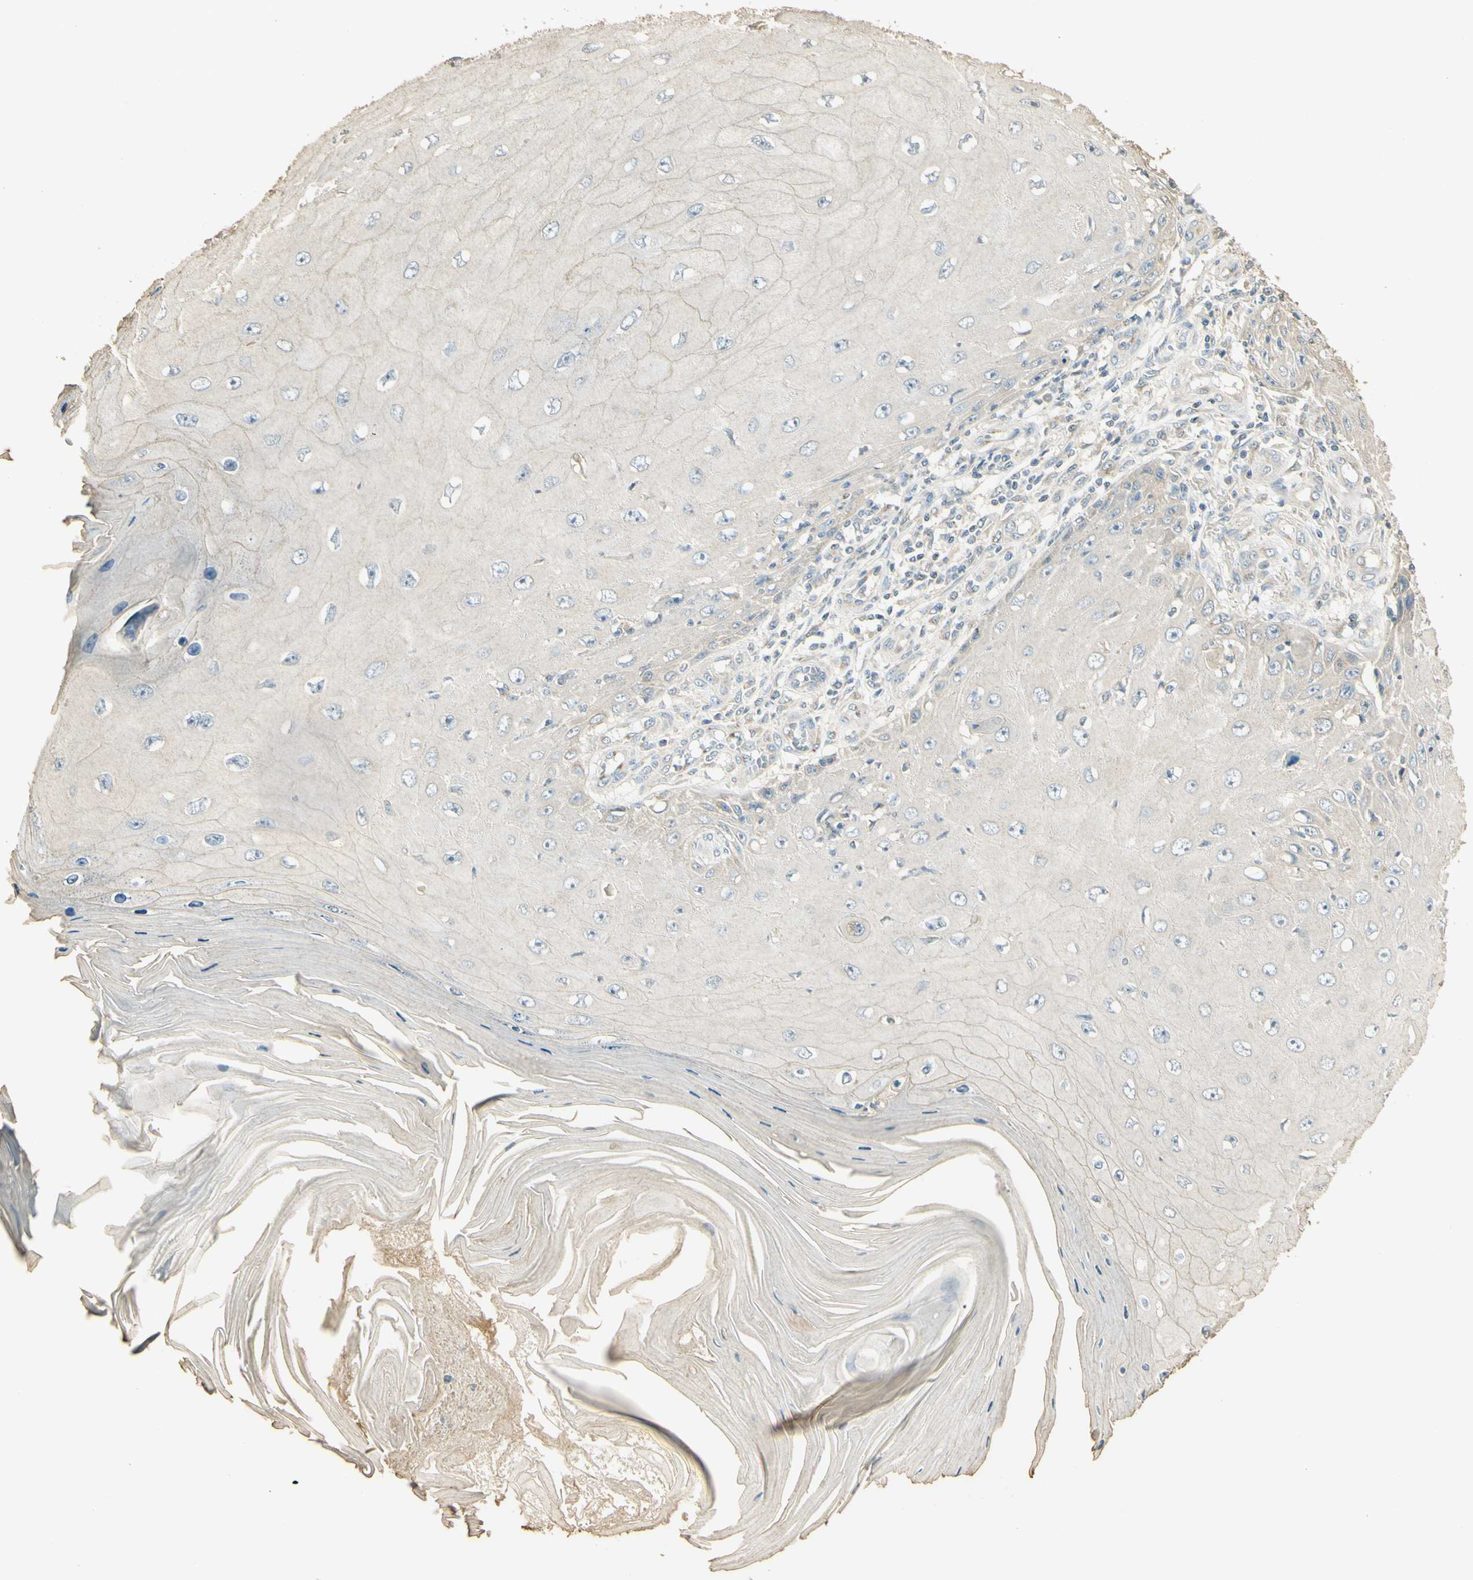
{"staining": {"intensity": "negative", "quantity": "none", "location": "none"}, "tissue": "skin cancer", "cell_type": "Tumor cells", "image_type": "cancer", "snomed": [{"axis": "morphology", "description": "Squamous cell carcinoma, NOS"}, {"axis": "topography", "description": "Skin"}], "caption": "This is a photomicrograph of immunohistochemistry staining of skin cancer (squamous cell carcinoma), which shows no expression in tumor cells.", "gene": "UXS1", "patient": {"sex": "female", "age": 73}}